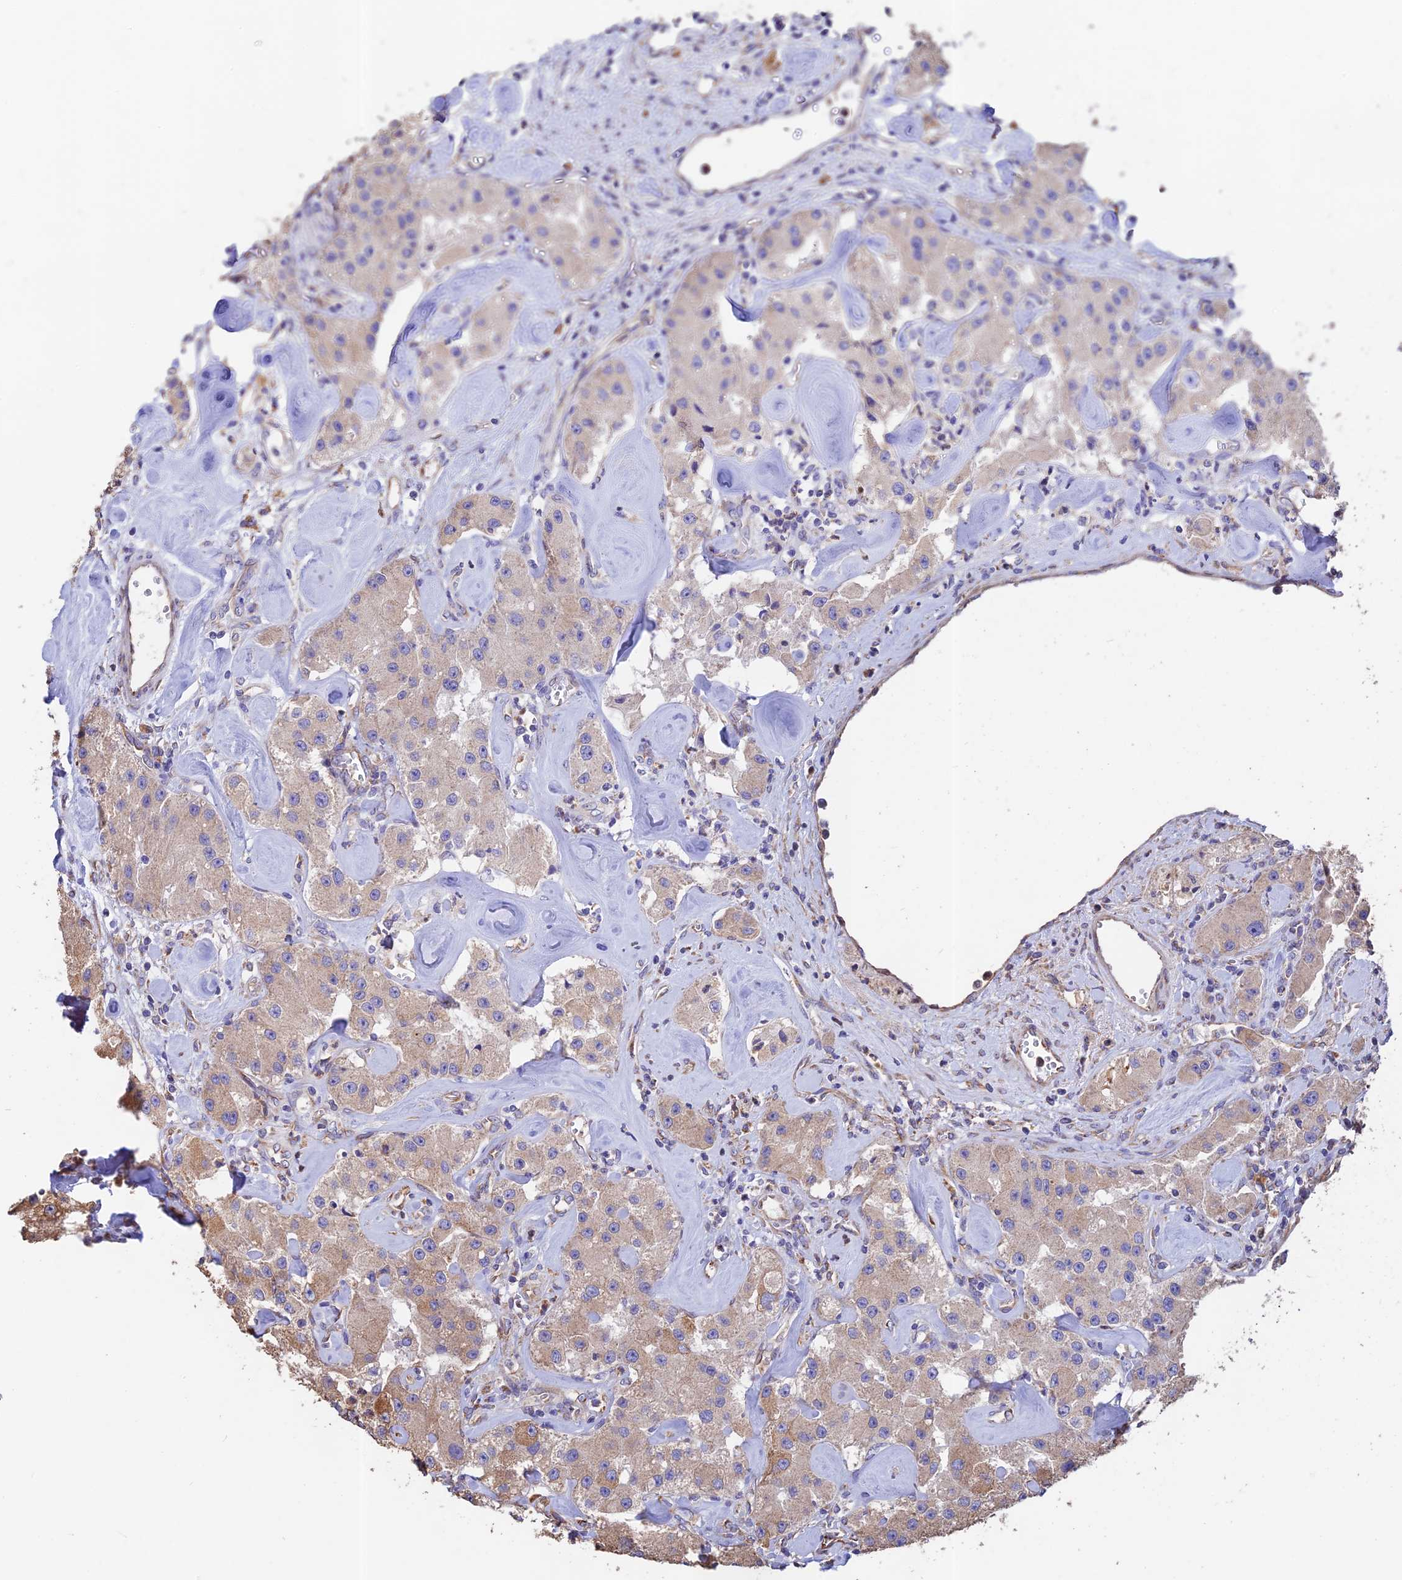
{"staining": {"intensity": "moderate", "quantity": ">75%", "location": "cytoplasmic/membranous"}, "tissue": "carcinoid", "cell_type": "Tumor cells", "image_type": "cancer", "snomed": [{"axis": "morphology", "description": "Carcinoid, malignant, NOS"}, {"axis": "topography", "description": "Pancreas"}], "caption": "Moderate cytoplasmic/membranous positivity is identified in about >75% of tumor cells in malignant carcinoid.", "gene": "EMC3", "patient": {"sex": "male", "age": 41}}